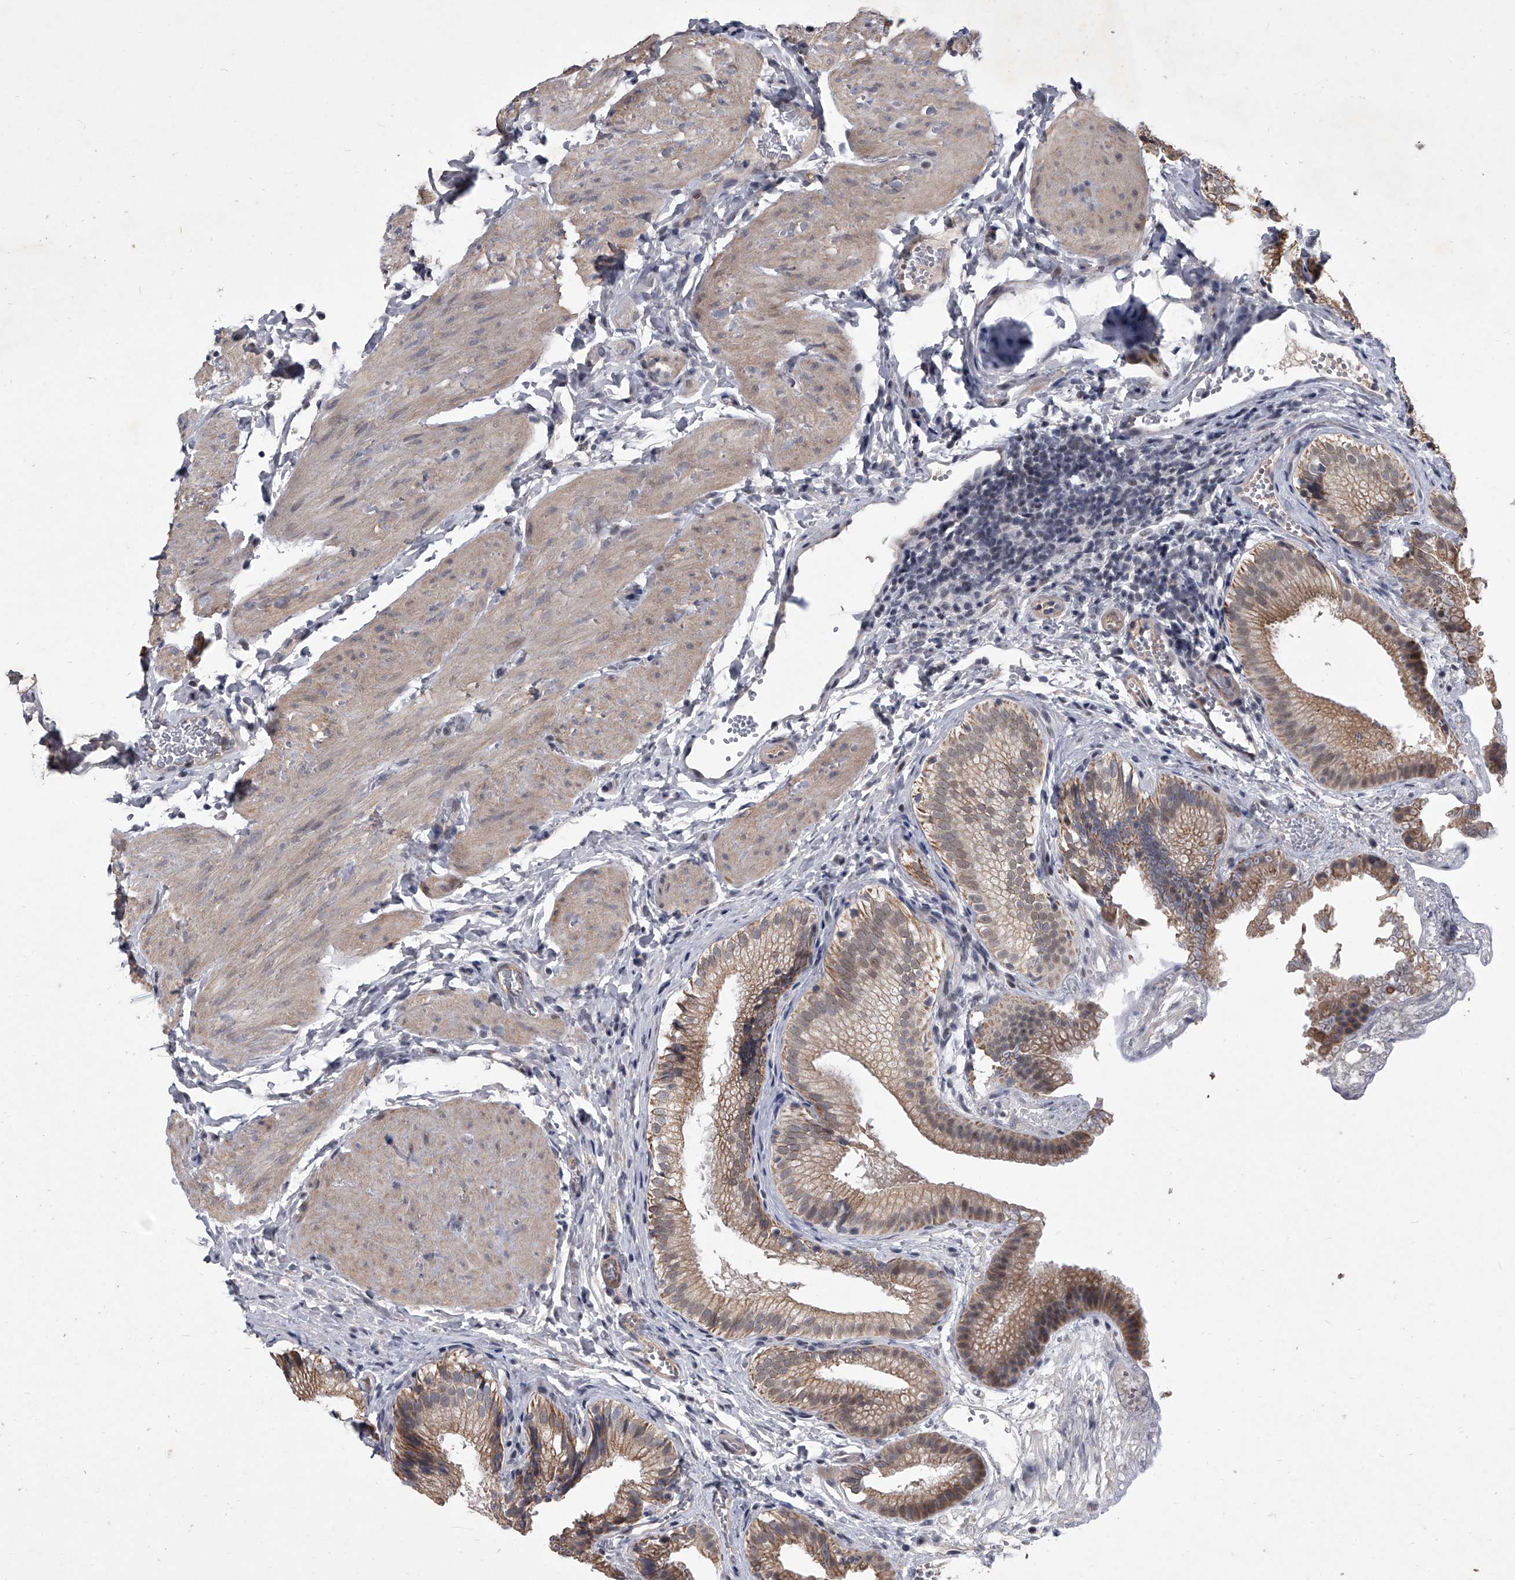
{"staining": {"intensity": "moderate", "quantity": ">75%", "location": "cytoplasmic/membranous"}, "tissue": "gallbladder", "cell_type": "Glandular cells", "image_type": "normal", "snomed": [{"axis": "morphology", "description": "Normal tissue, NOS"}, {"axis": "topography", "description": "Gallbladder"}], "caption": "Gallbladder stained with DAB immunohistochemistry reveals medium levels of moderate cytoplasmic/membranous staining in approximately >75% of glandular cells.", "gene": "ZNF76", "patient": {"sex": "female", "age": 30}}